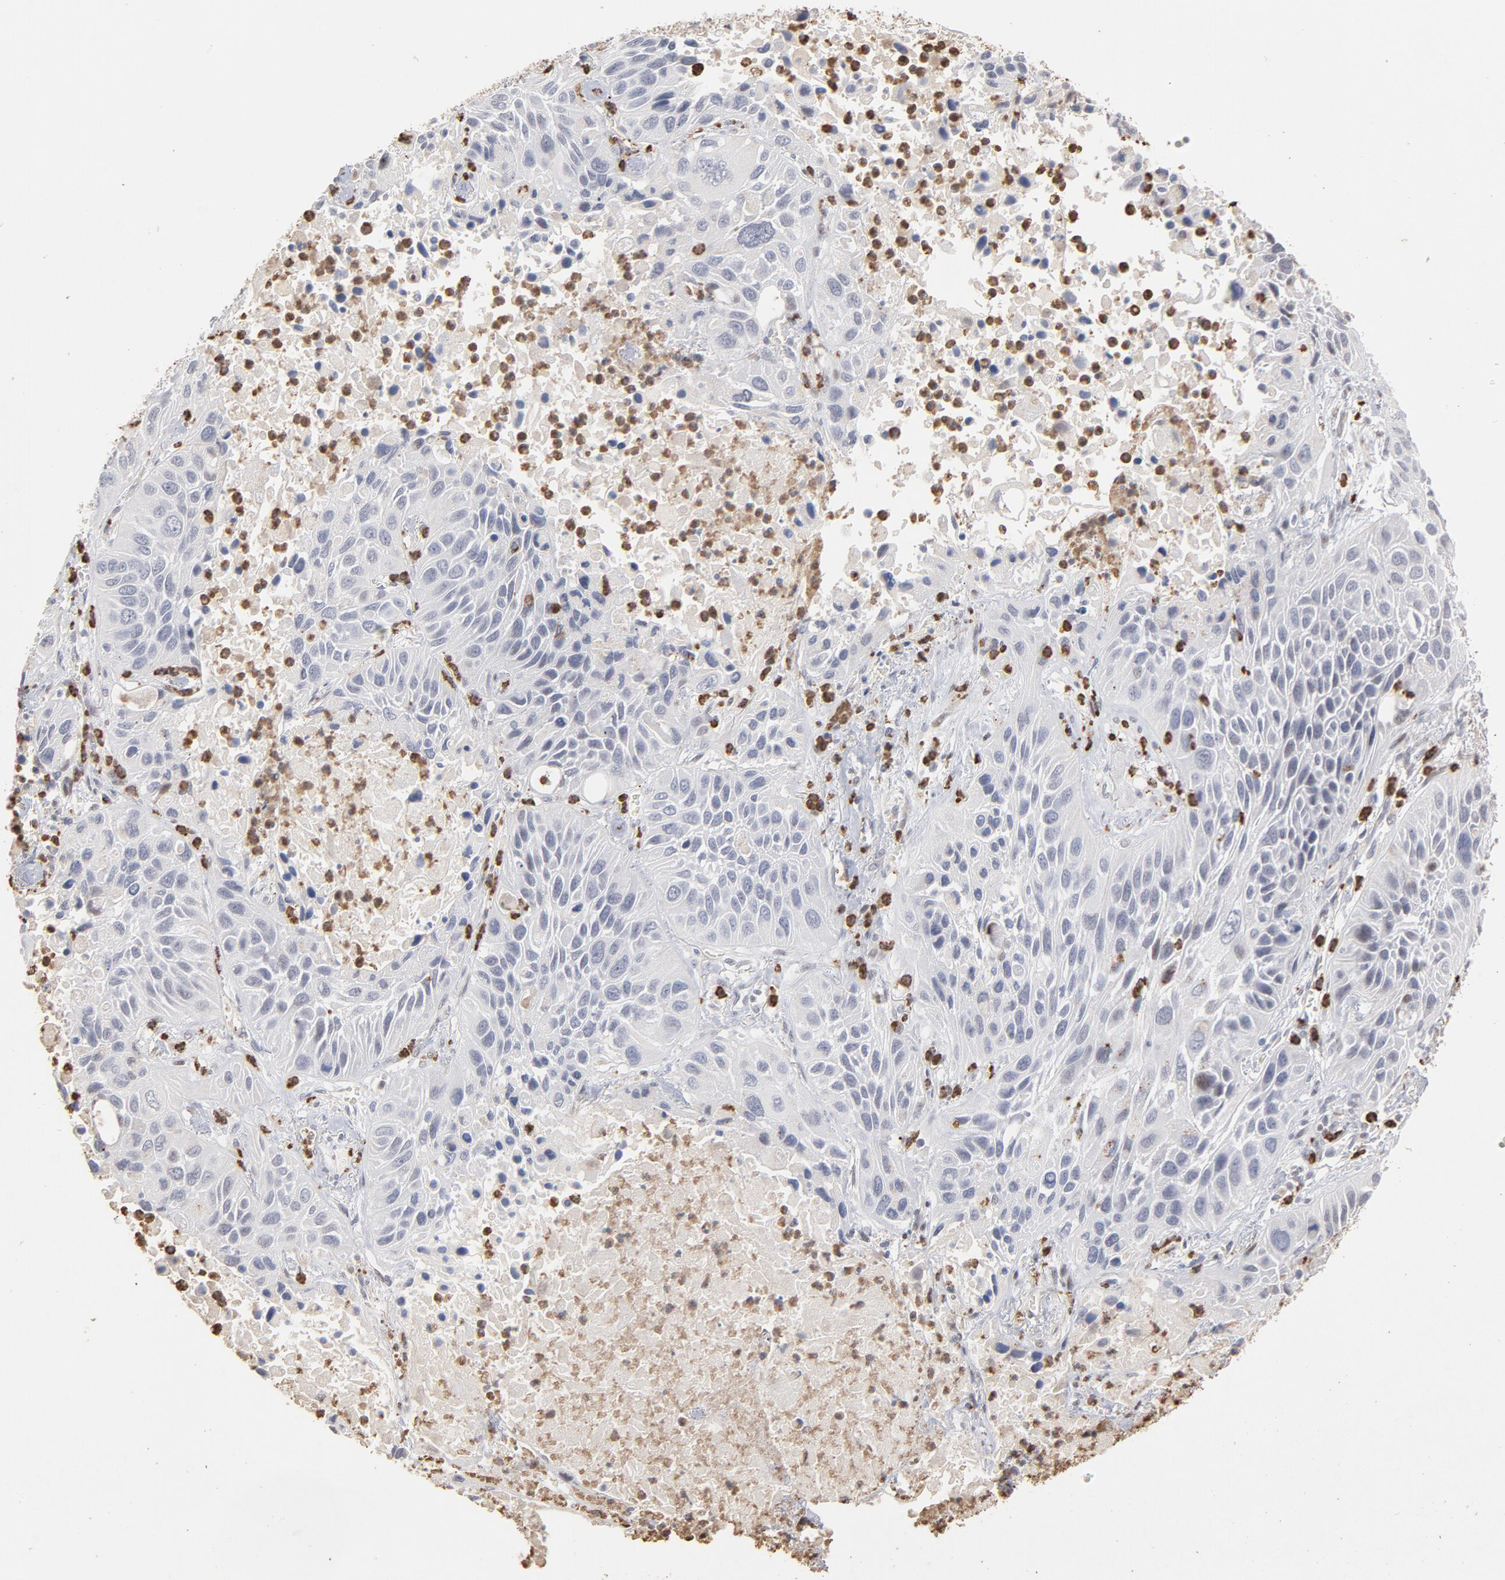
{"staining": {"intensity": "negative", "quantity": "none", "location": "none"}, "tissue": "lung cancer", "cell_type": "Tumor cells", "image_type": "cancer", "snomed": [{"axis": "morphology", "description": "Squamous cell carcinoma, NOS"}, {"axis": "topography", "description": "Lung"}], "caption": "This is an IHC photomicrograph of human lung cancer (squamous cell carcinoma). There is no positivity in tumor cells.", "gene": "PNMA1", "patient": {"sex": "female", "age": 76}}